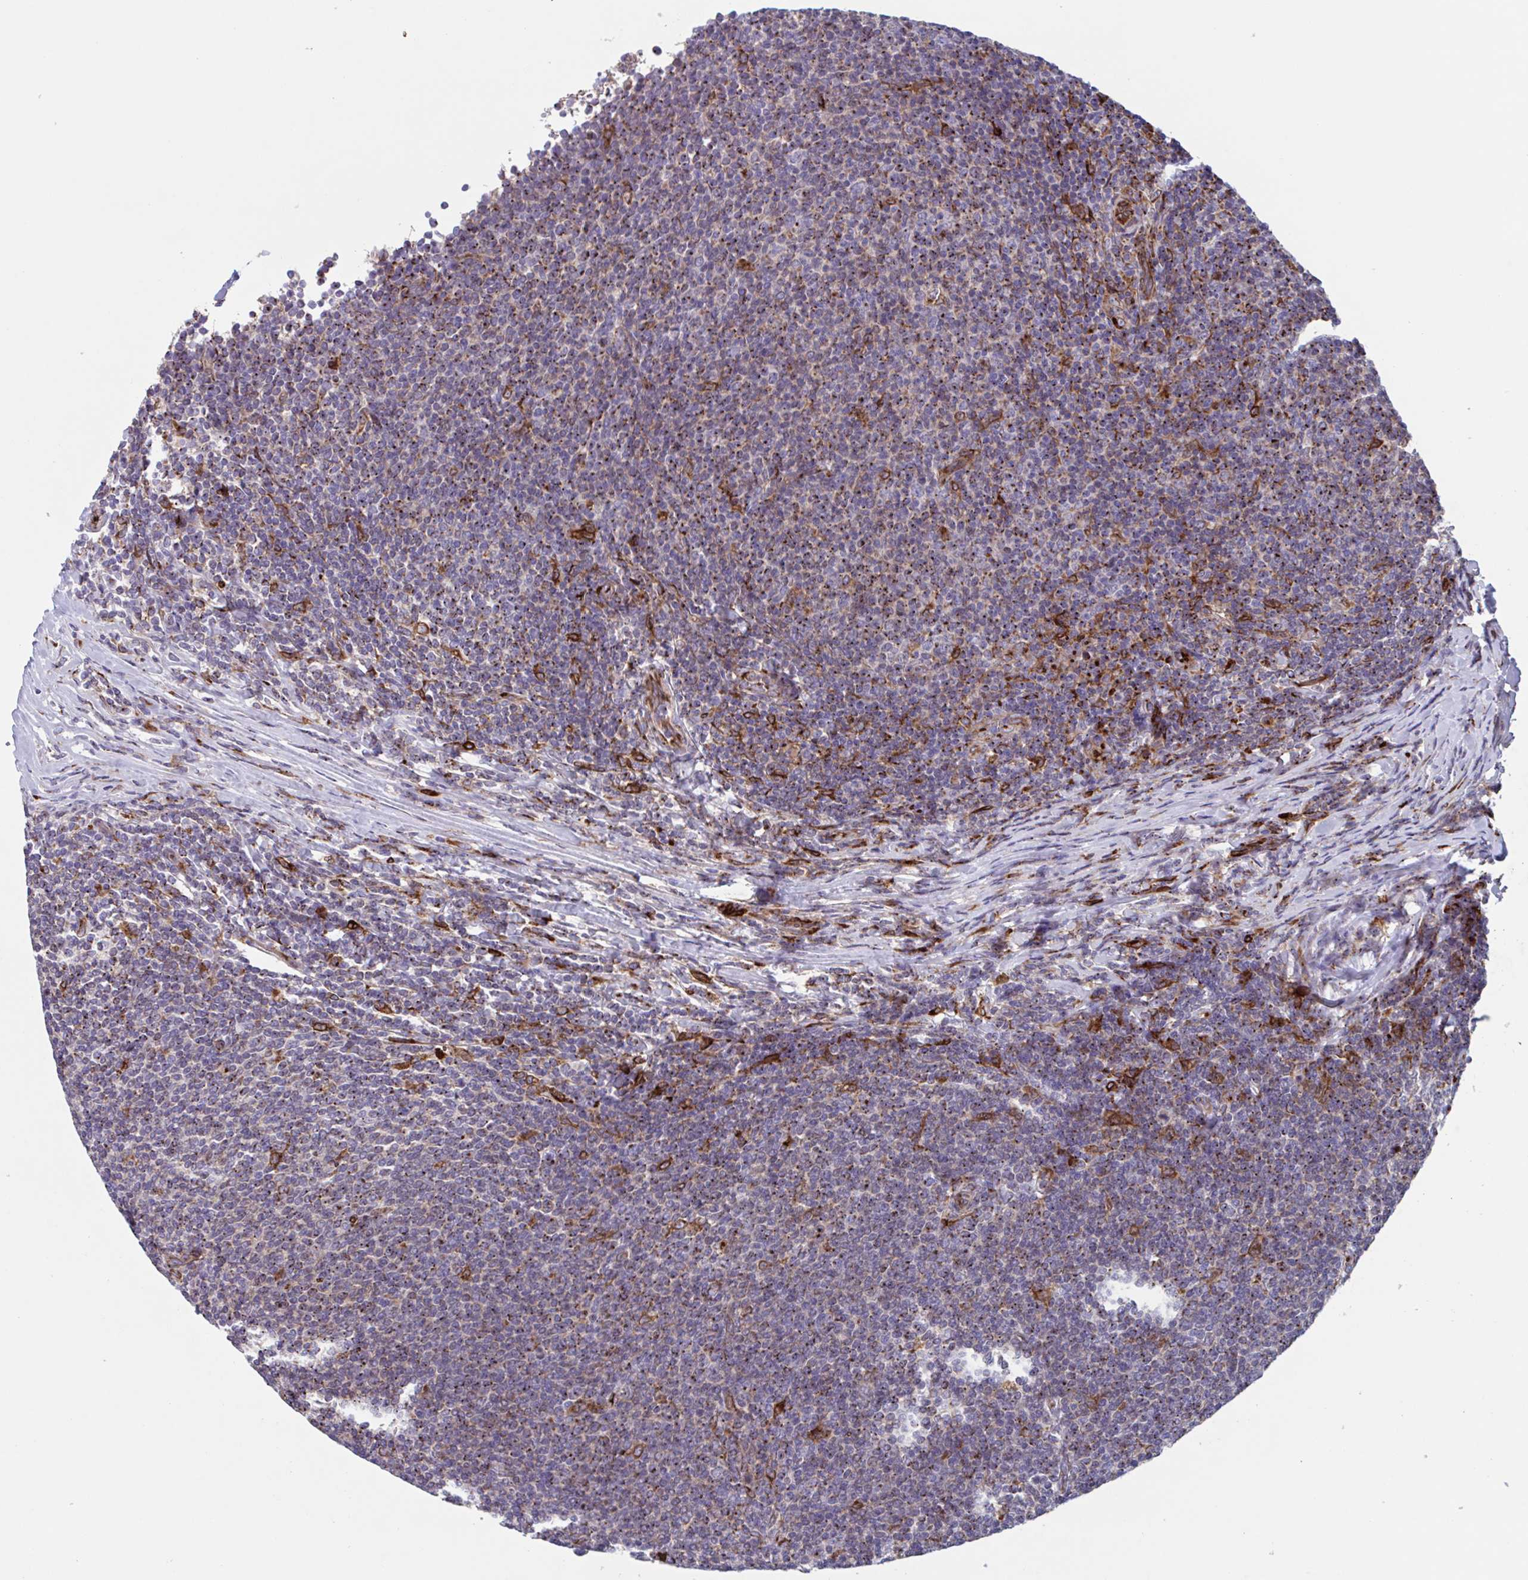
{"staining": {"intensity": "moderate", "quantity": "25%-75%", "location": "cytoplasmic/membranous"}, "tissue": "lymphoma", "cell_type": "Tumor cells", "image_type": "cancer", "snomed": [{"axis": "morphology", "description": "Malignant lymphoma, non-Hodgkin's type, Low grade"}, {"axis": "topography", "description": "Lymph node"}], "caption": "A brown stain highlights moderate cytoplasmic/membranous expression of a protein in lymphoma tumor cells.", "gene": "RFK", "patient": {"sex": "male", "age": 52}}